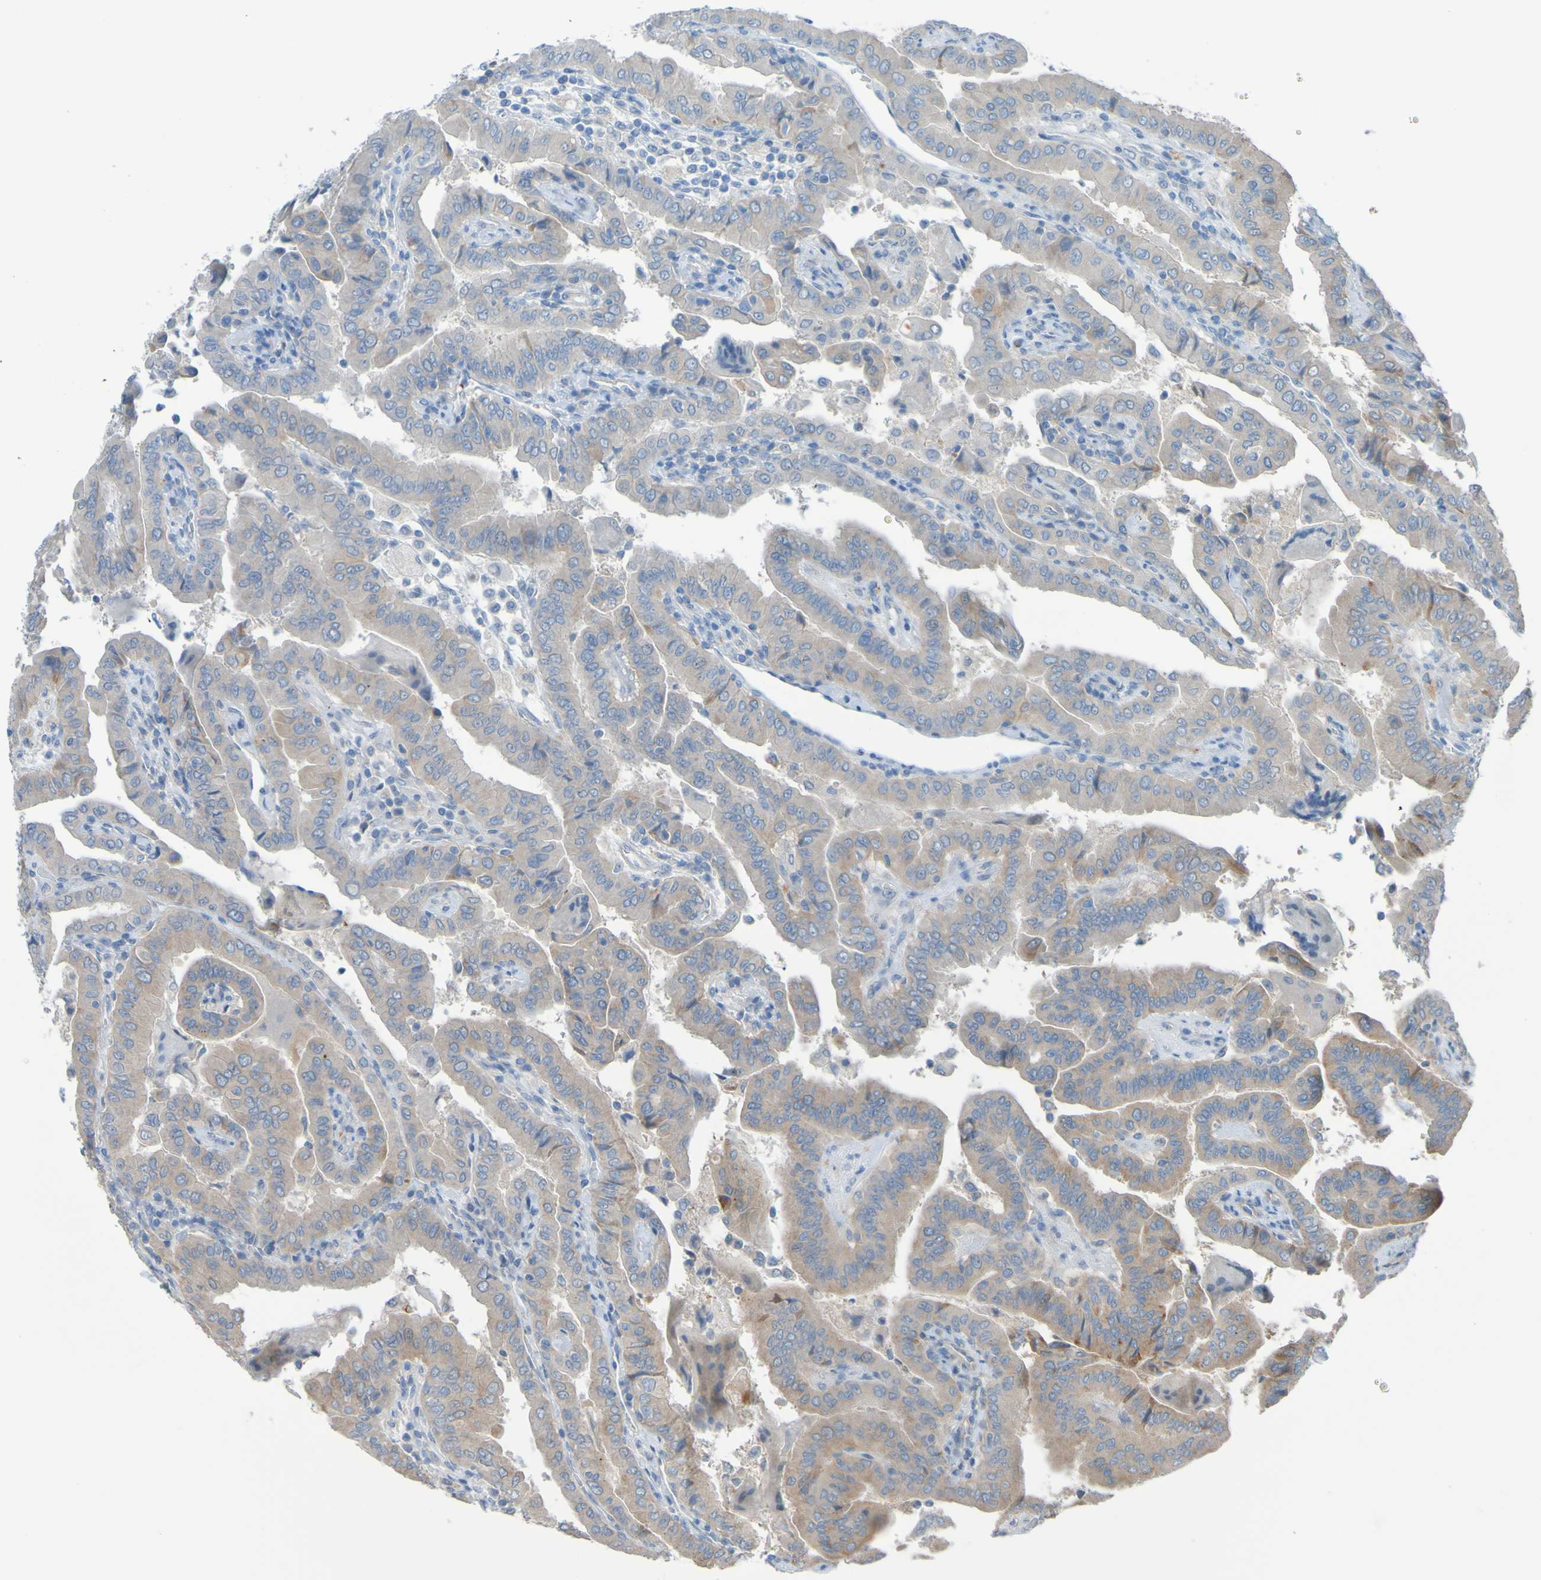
{"staining": {"intensity": "weak", "quantity": ">75%", "location": "cytoplasmic/membranous"}, "tissue": "thyroid cancer", "cell_type": "Tumor cells", "image_type": "cancer", "snomed": [{"axis": "morphology", "description": "Papillary adenocarcinoma, NOS"}, {"axis": "topography", "description": "Thyroid gland"}], "caption": "Immunohistochemistry photomicrograph of human thyroid papillary adenocarcinoma stained for a protein (brown), which exhibits low levels of weak cytoplasmic/membranous staining in approximately >75% of tumor cells.", "gene": "NPRL3", "patient": {"sex": "male", "age": 33}}